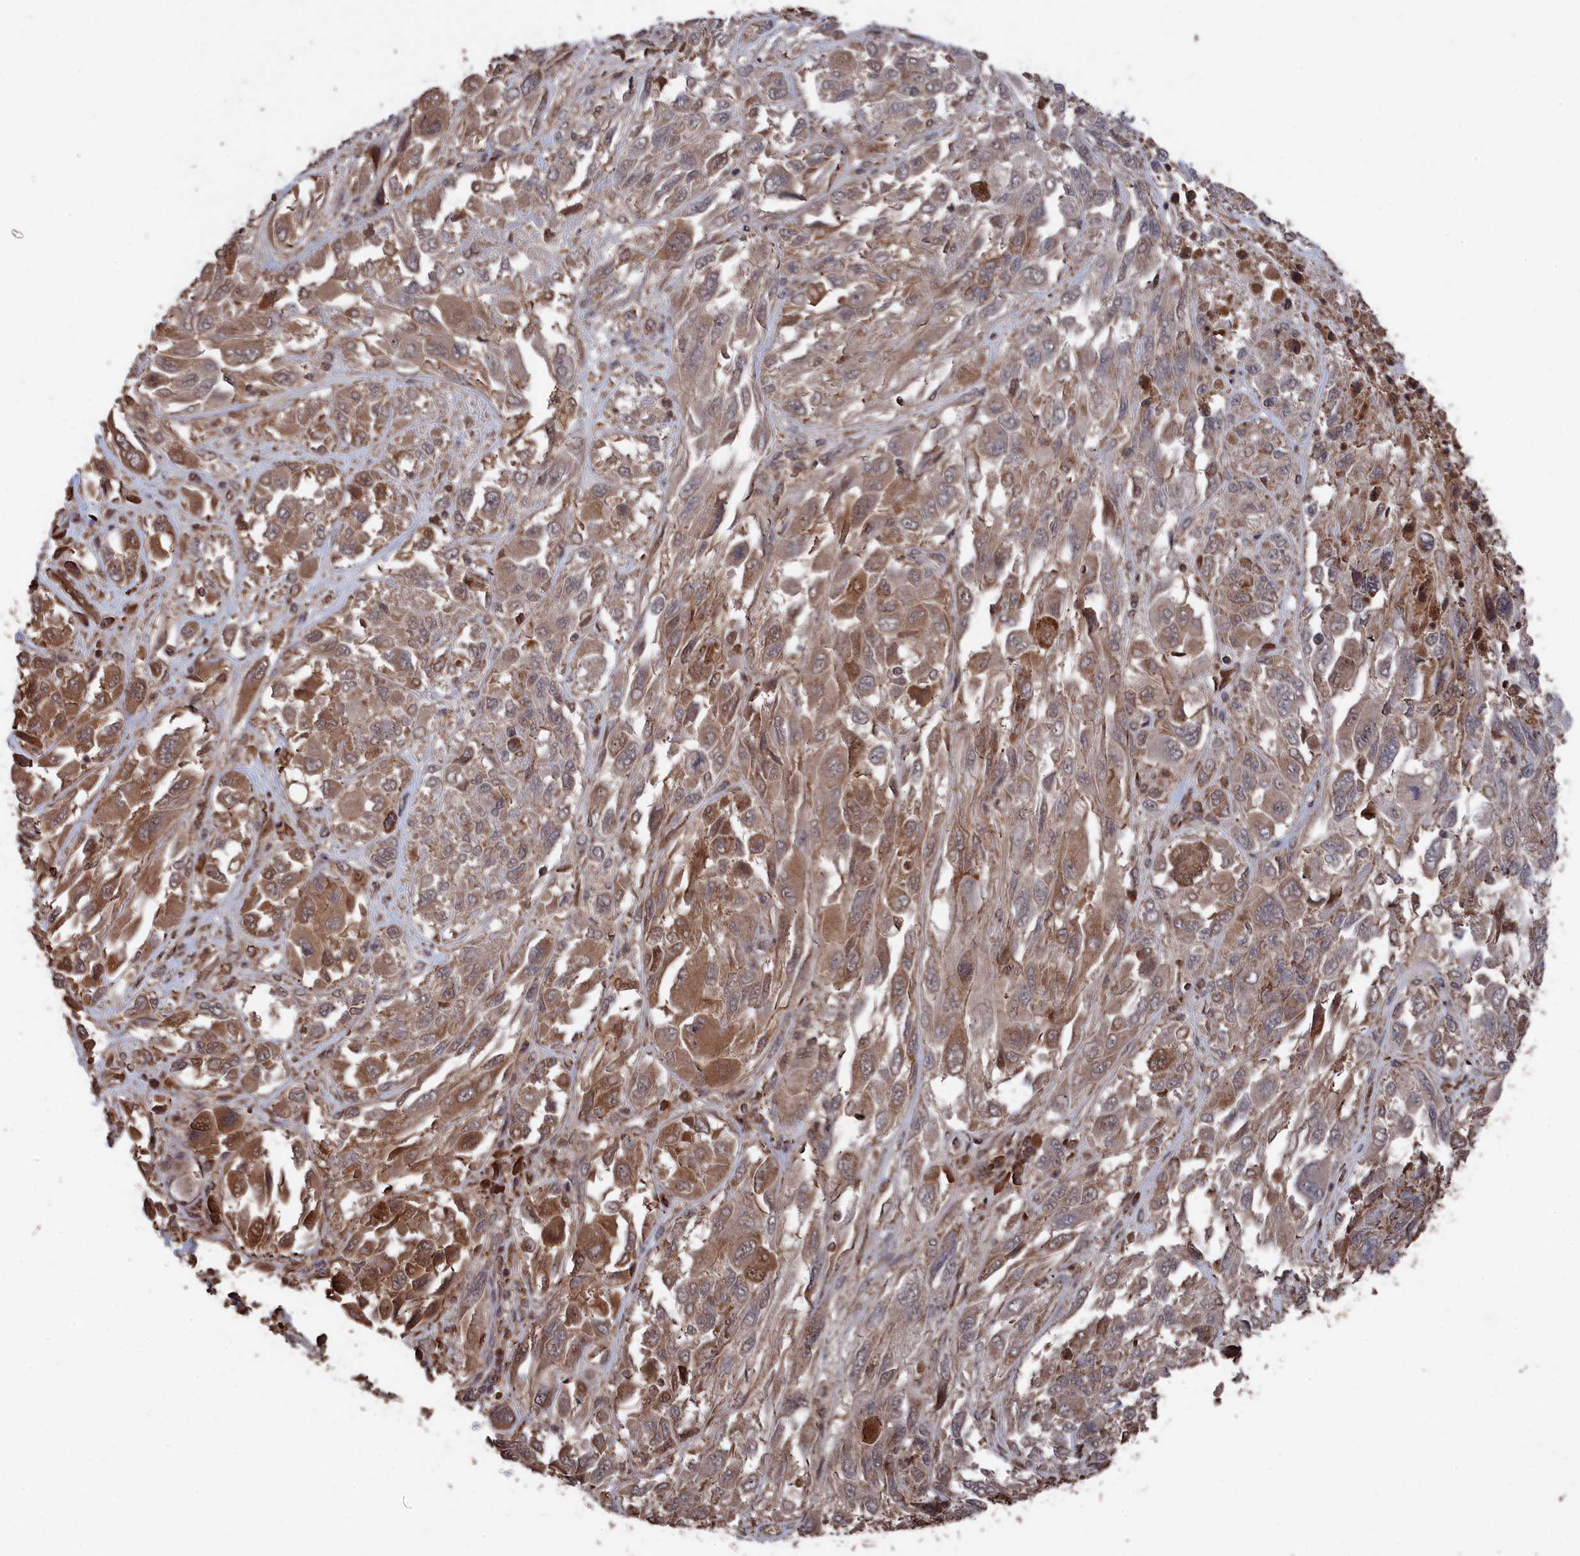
{"staining": {"intensity": "moderate", "quantity": "25%-75%", "location": "cytoplasmic/membranous"}, "tissue": "melanoma", "cell_type": "Tumor cells", "image_type": "cancer", "snomed": [{"axis": "morphology", "description": "Malignant melanoma, NOS"}, {"axis": "topography", "description": "Skin"}], "caption": "Protein expression analysis of malignant melanoma displays moderate cytoplasmic/membranous positivity in about 25%-75% of tumor cells. The staining was performed using DAB, with brown indicating positive protein expression. Nuclei are stained blue with hematoxylin.", "gene": "CEACAM21", "patient": {"sex": "female", "age": 91}}